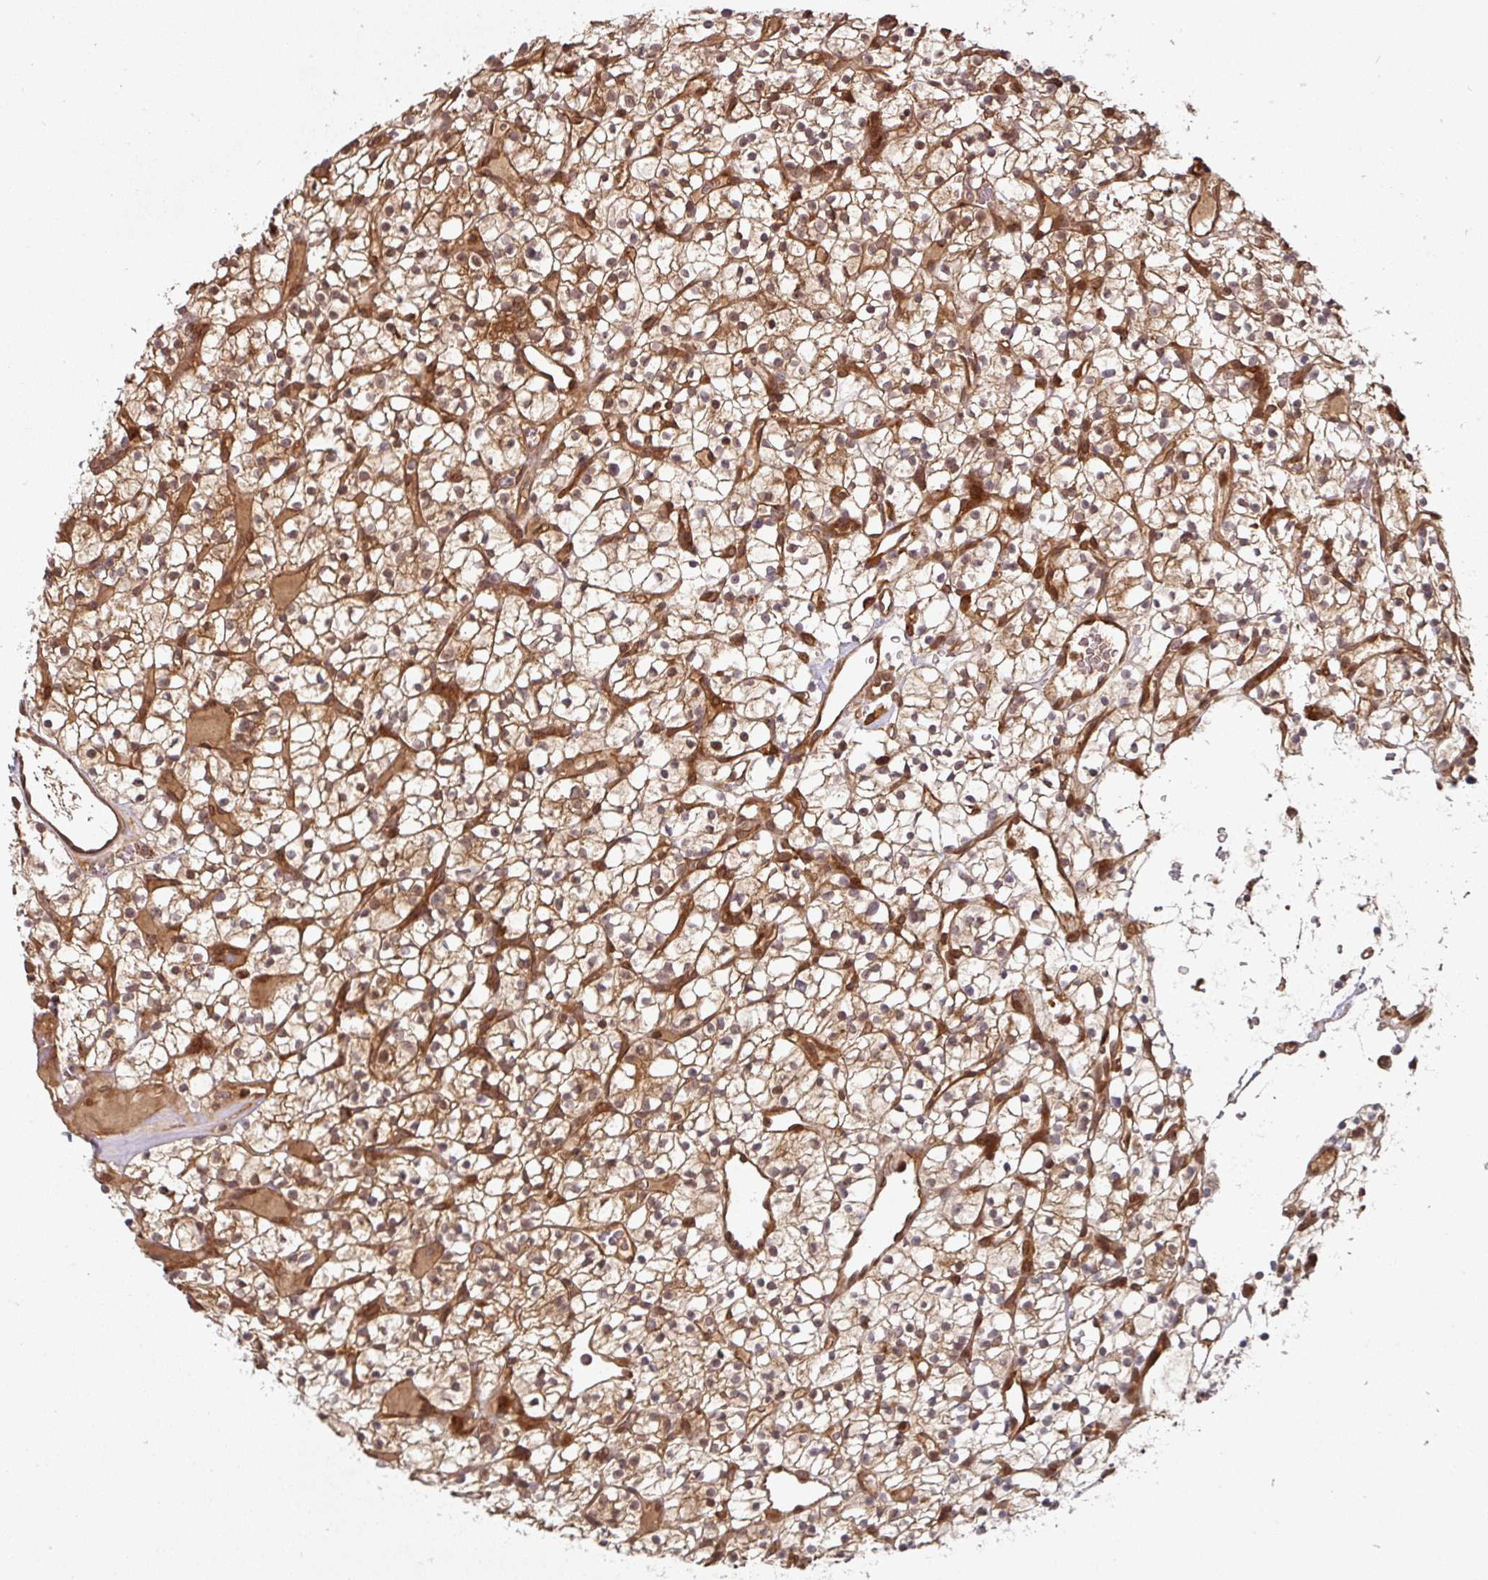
{"staining": {"intensity": "moderate", "quantity": ">75%", "location": "cytoplasmic/membranous,nuclear"}, "tissue": "renal cancer", "cell_type": "Tumor cells", "image_type": "cancer", "snomed": [{"axis": "morphology", "description": "Adenocarcinoma, NOS"}, {"axis": "topography", "description": "Kidney"}], "caption": "Protein analysis of renal cancer (adenocarcinoma) tissue exhibits moderate cytoplasmic/membranous and nuclear staining in about >75% of tumor cells. The protein of interest is stained brown, and the nuclei are stained in blue (DAB IHC with brightfield microscopy, high magnification).", "gene": "EIF4EBP2", "patient": {"sex": "female", "age": 64}}